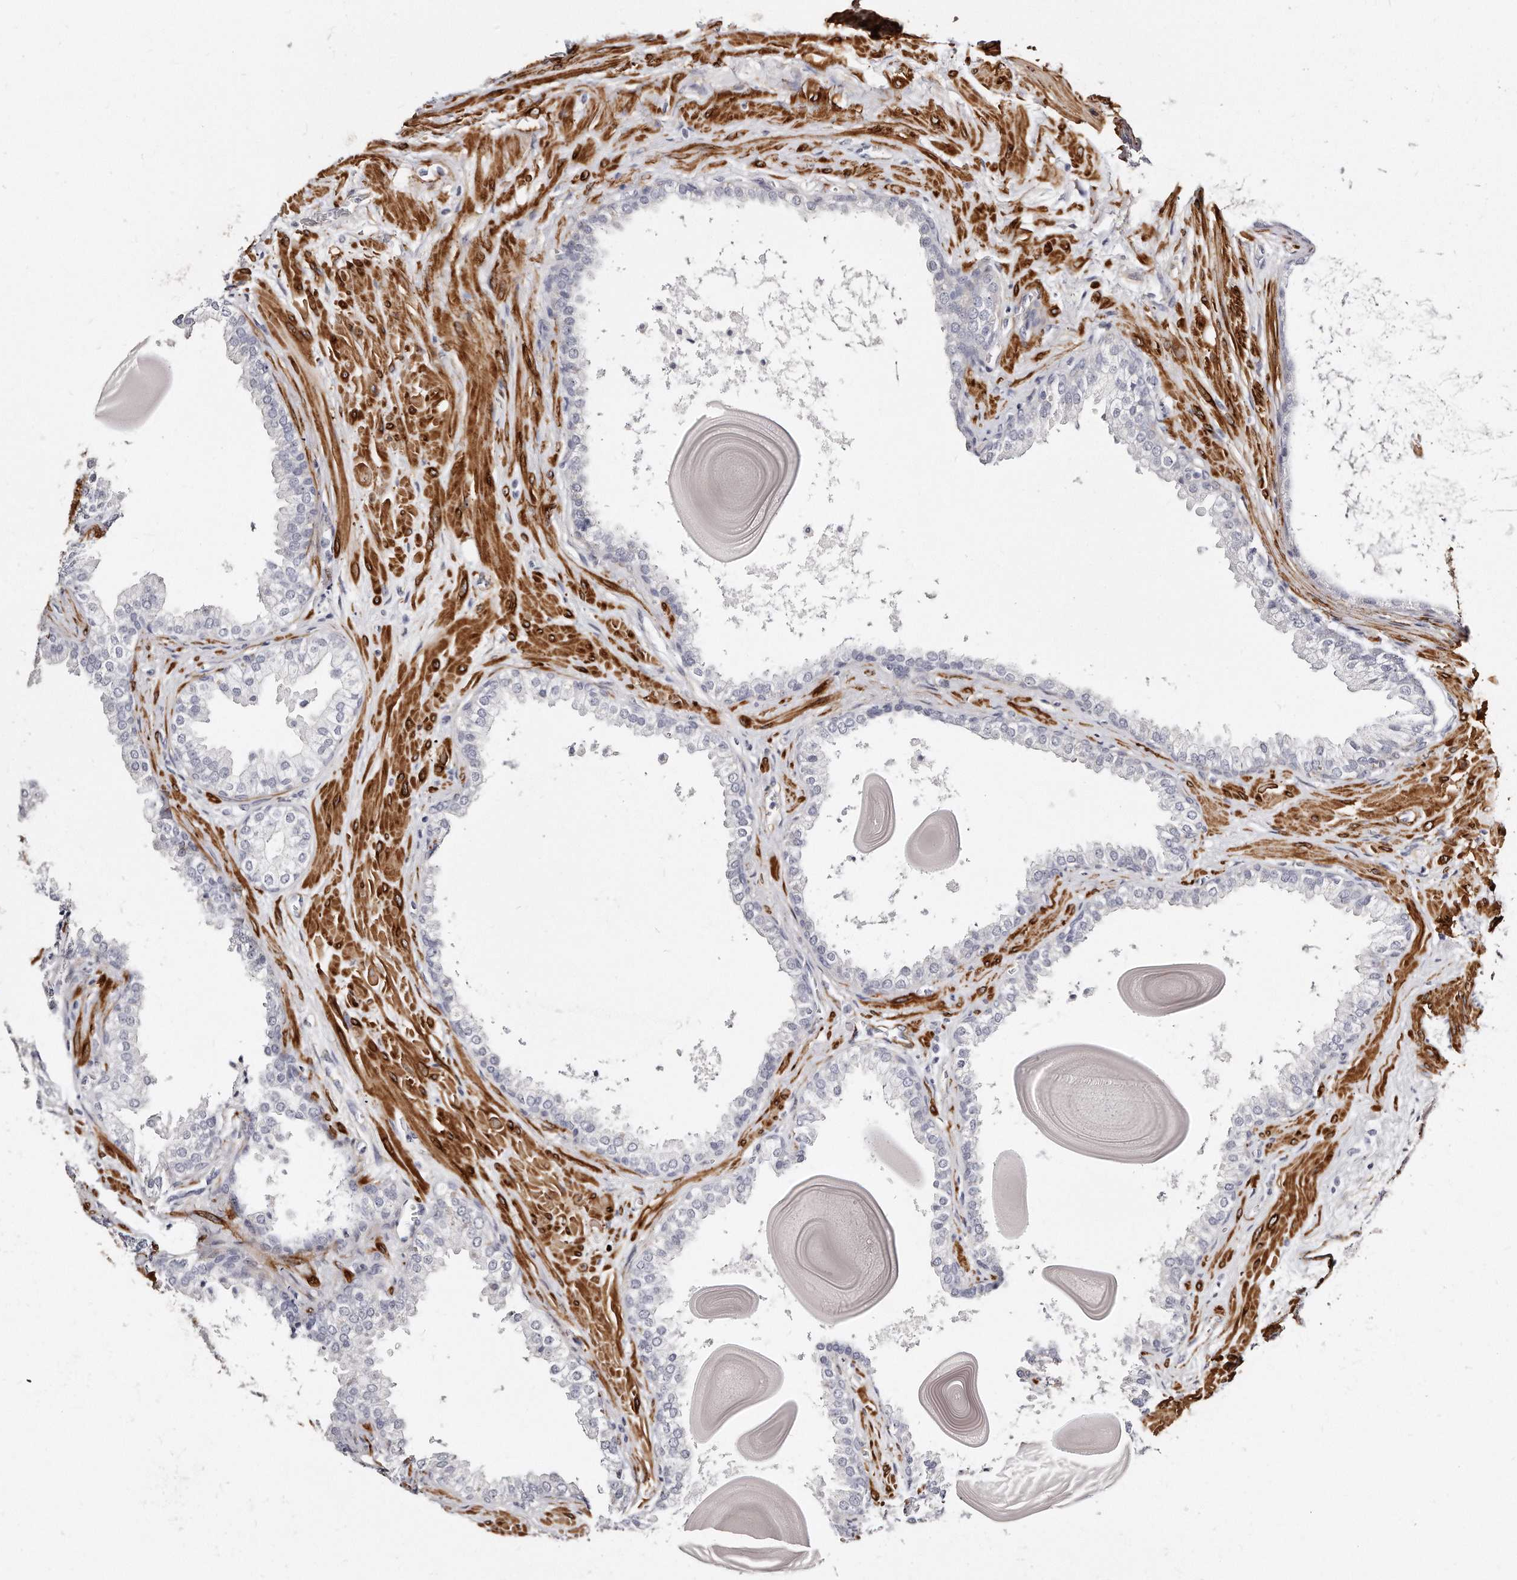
{"staining": {"intensity": "negative", "quantity": "none", "location": "none"}, "tissue": "prostate", "cell_type": "Glandular cells", "image_type": "normal", "snomed": [{"axis": "morphology", "description": "Normal tissue, NOS"}, {"axis": "topography", "description": "Prostate"}], "caption": "An IHC histopathology image of unremarkable prostate is shown. There is no staining in glandular cells of prostate. Nuclei are stained in blue.", "gene": "LMOD1", "patient": {"sex": "male", "age": 48}}